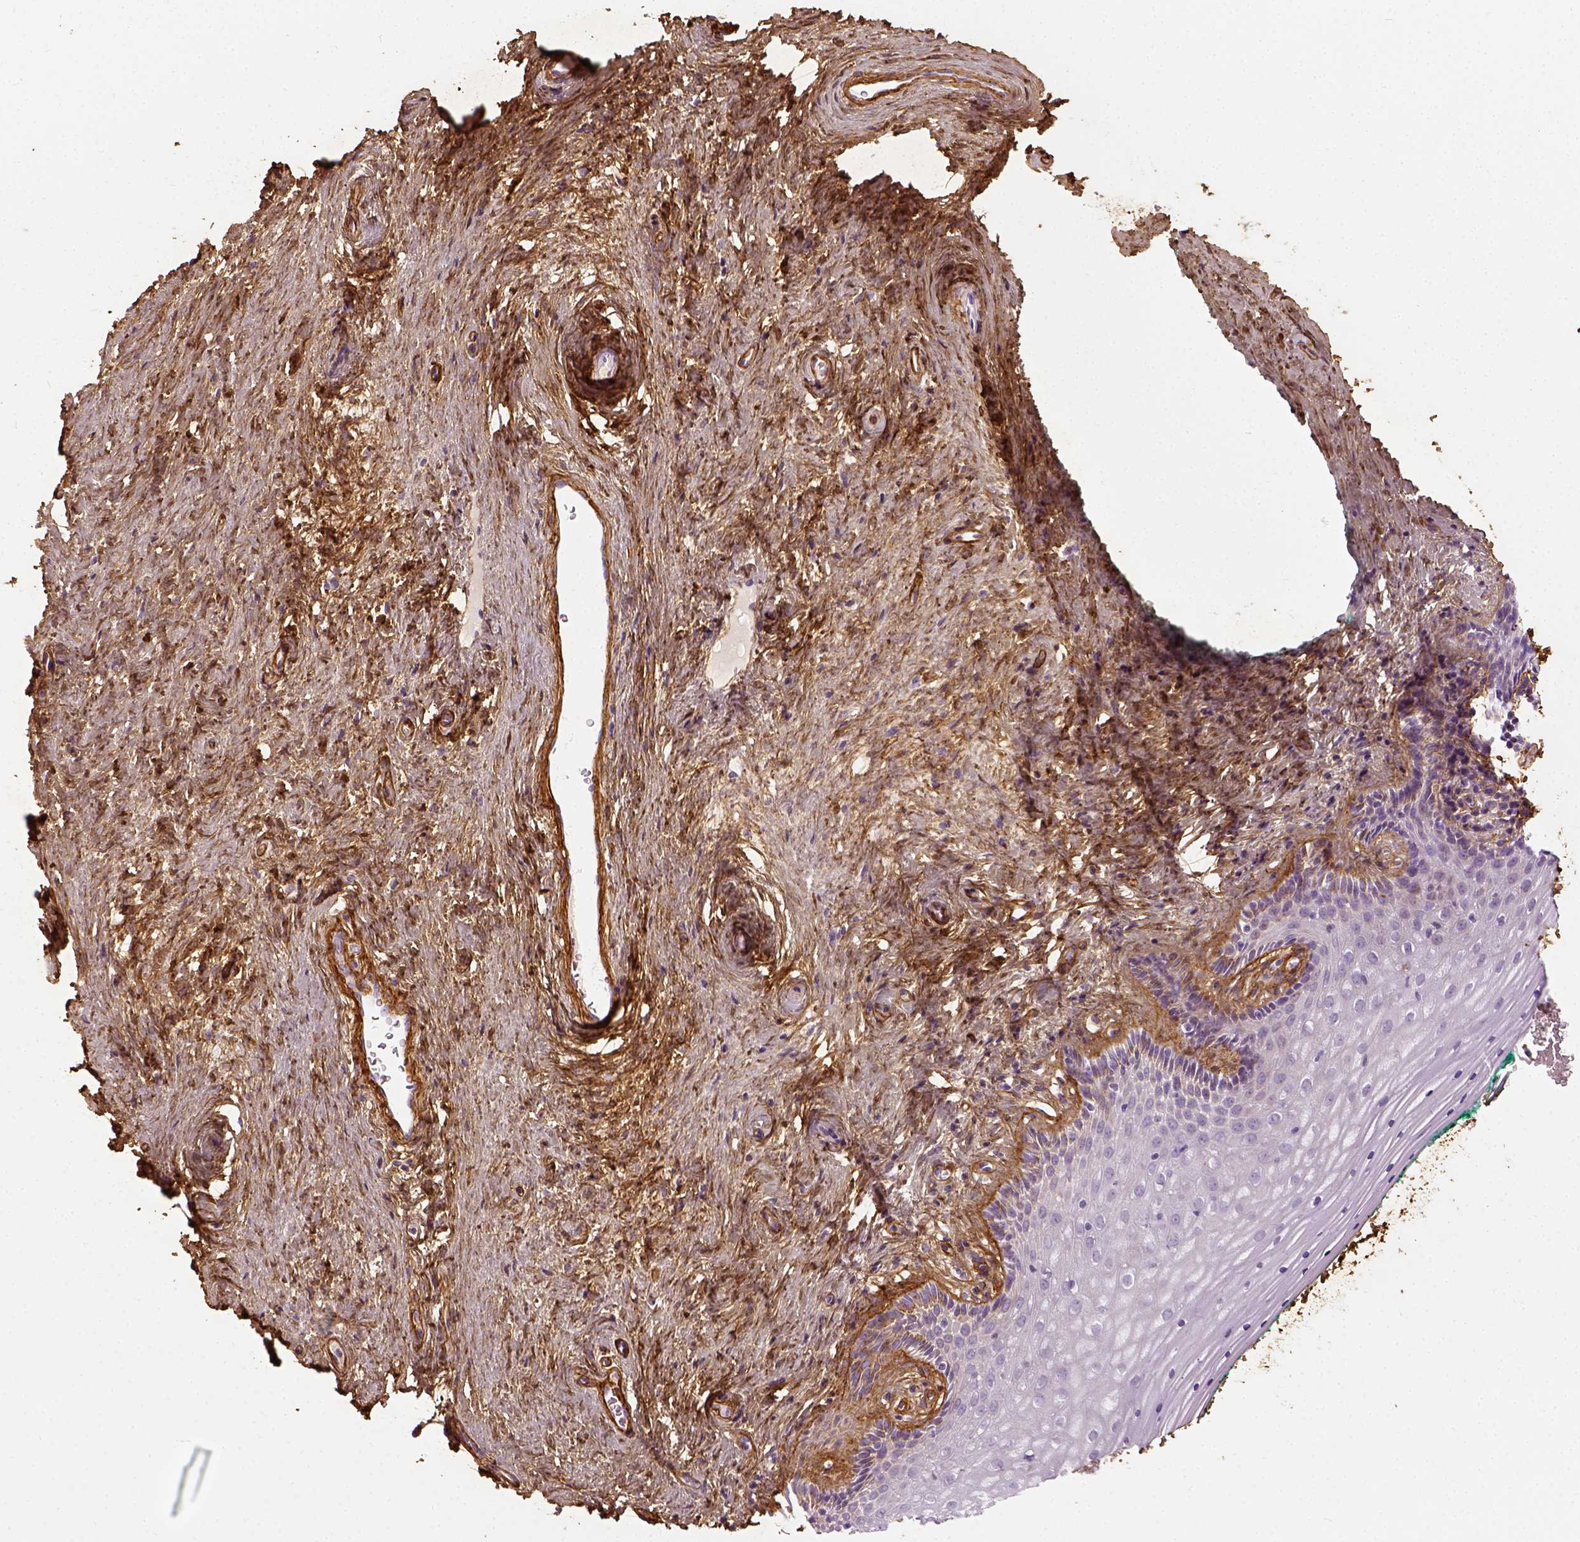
{"staining": {"intensity": "negative", "quantity": "none", "location": "none"}, "tissue": "vagina", "cell_type": "Squamous epithelial cells", "image_type": "normal", "snomed": [{"axis": "morphology", "description": "Normal tissue, NOS"}, {"axis": "topography", "description": "Vagina"}], "caption": "Normal vagina was stained to show a protein in brown. There is no significant positivity in squamous epithelial cells. (DAB immunohistochemistry (IHC) with hematoxylin counter stain).", "gene": "COL6A2", "patient": {"sex": "female", "age": 45}}